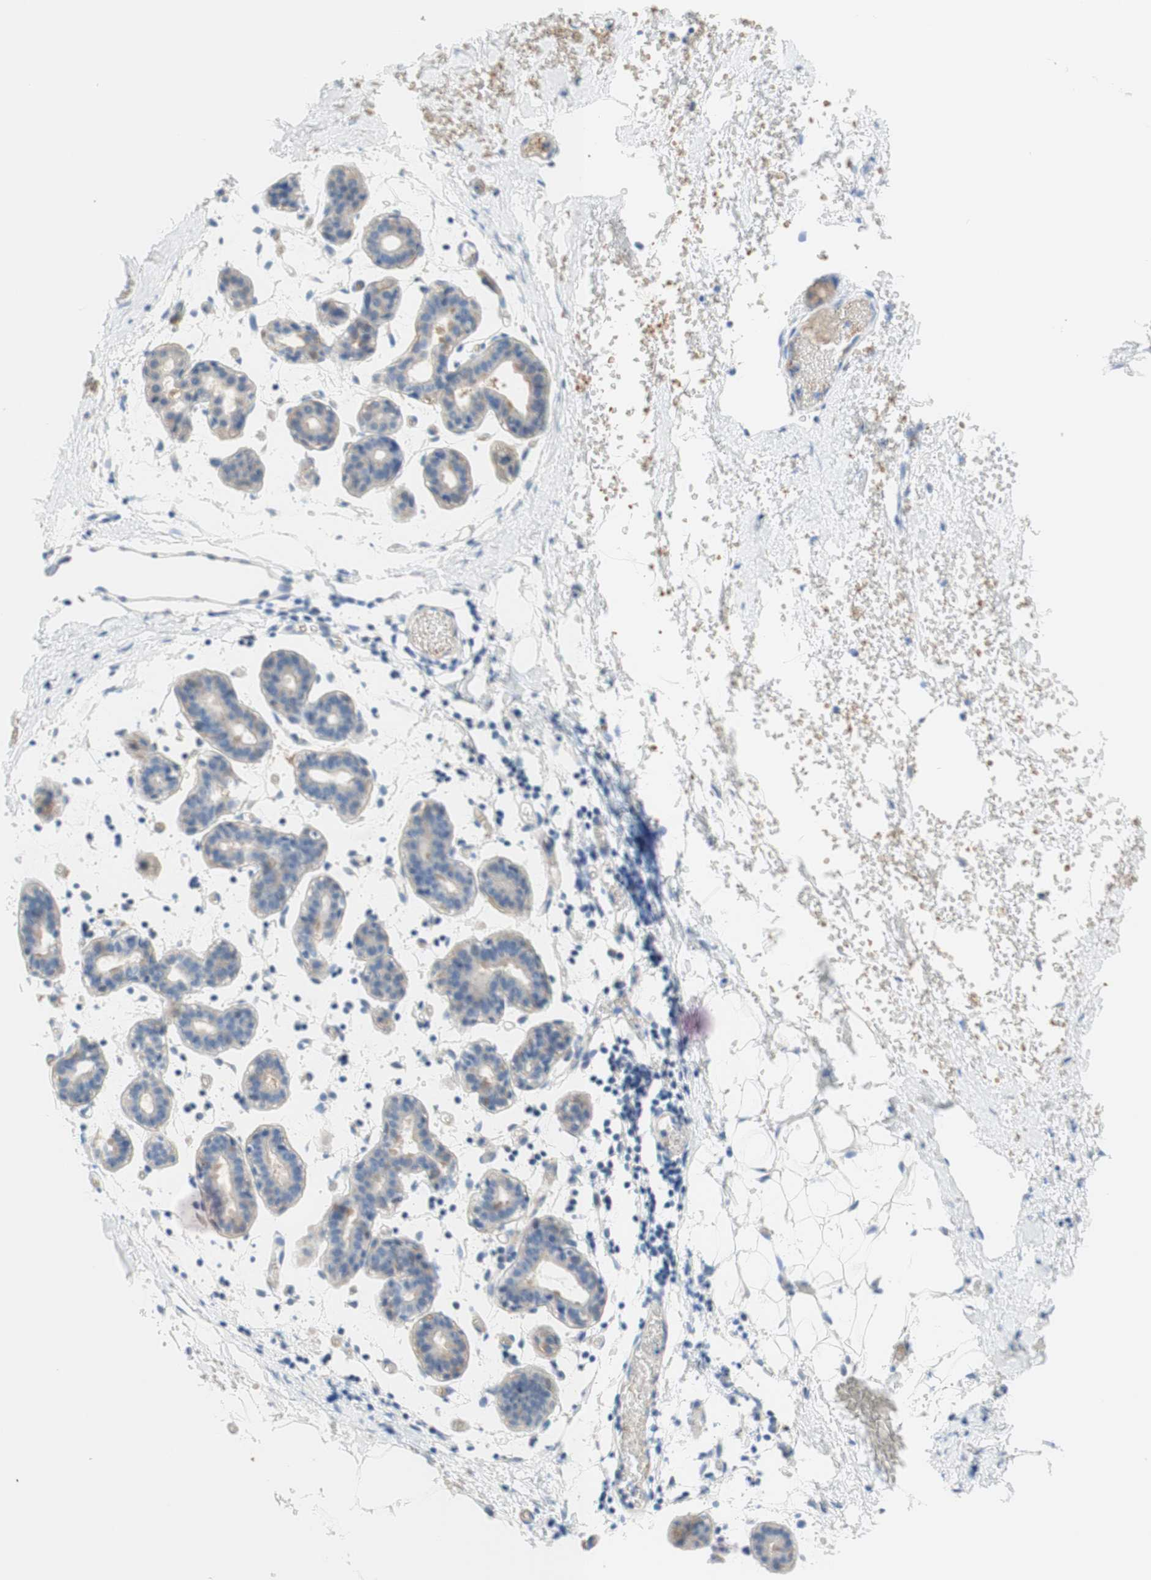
{"staining": {"intensity": "negative", "quantity": "none", "location": "none"}, "tissue": "breast", "cell_type": "Adipocytes", "image_type": "normal", "snomed": [{"axis": "morphology", "description": "Normal tissue, NOS"}, {"axis": "topography", "description": "Breast"}], "caption": "Immunohistochemistry (IHC) image of normal breast: human breast stained with DAB reveals no significant protein staining in adipocytes. (DAB (3,3'-diaminobenzidine) immunohistochemistry (IHC), high magnification).", "gene": "ENTREP2", "patient": {"sex": "female", "age": 27}}